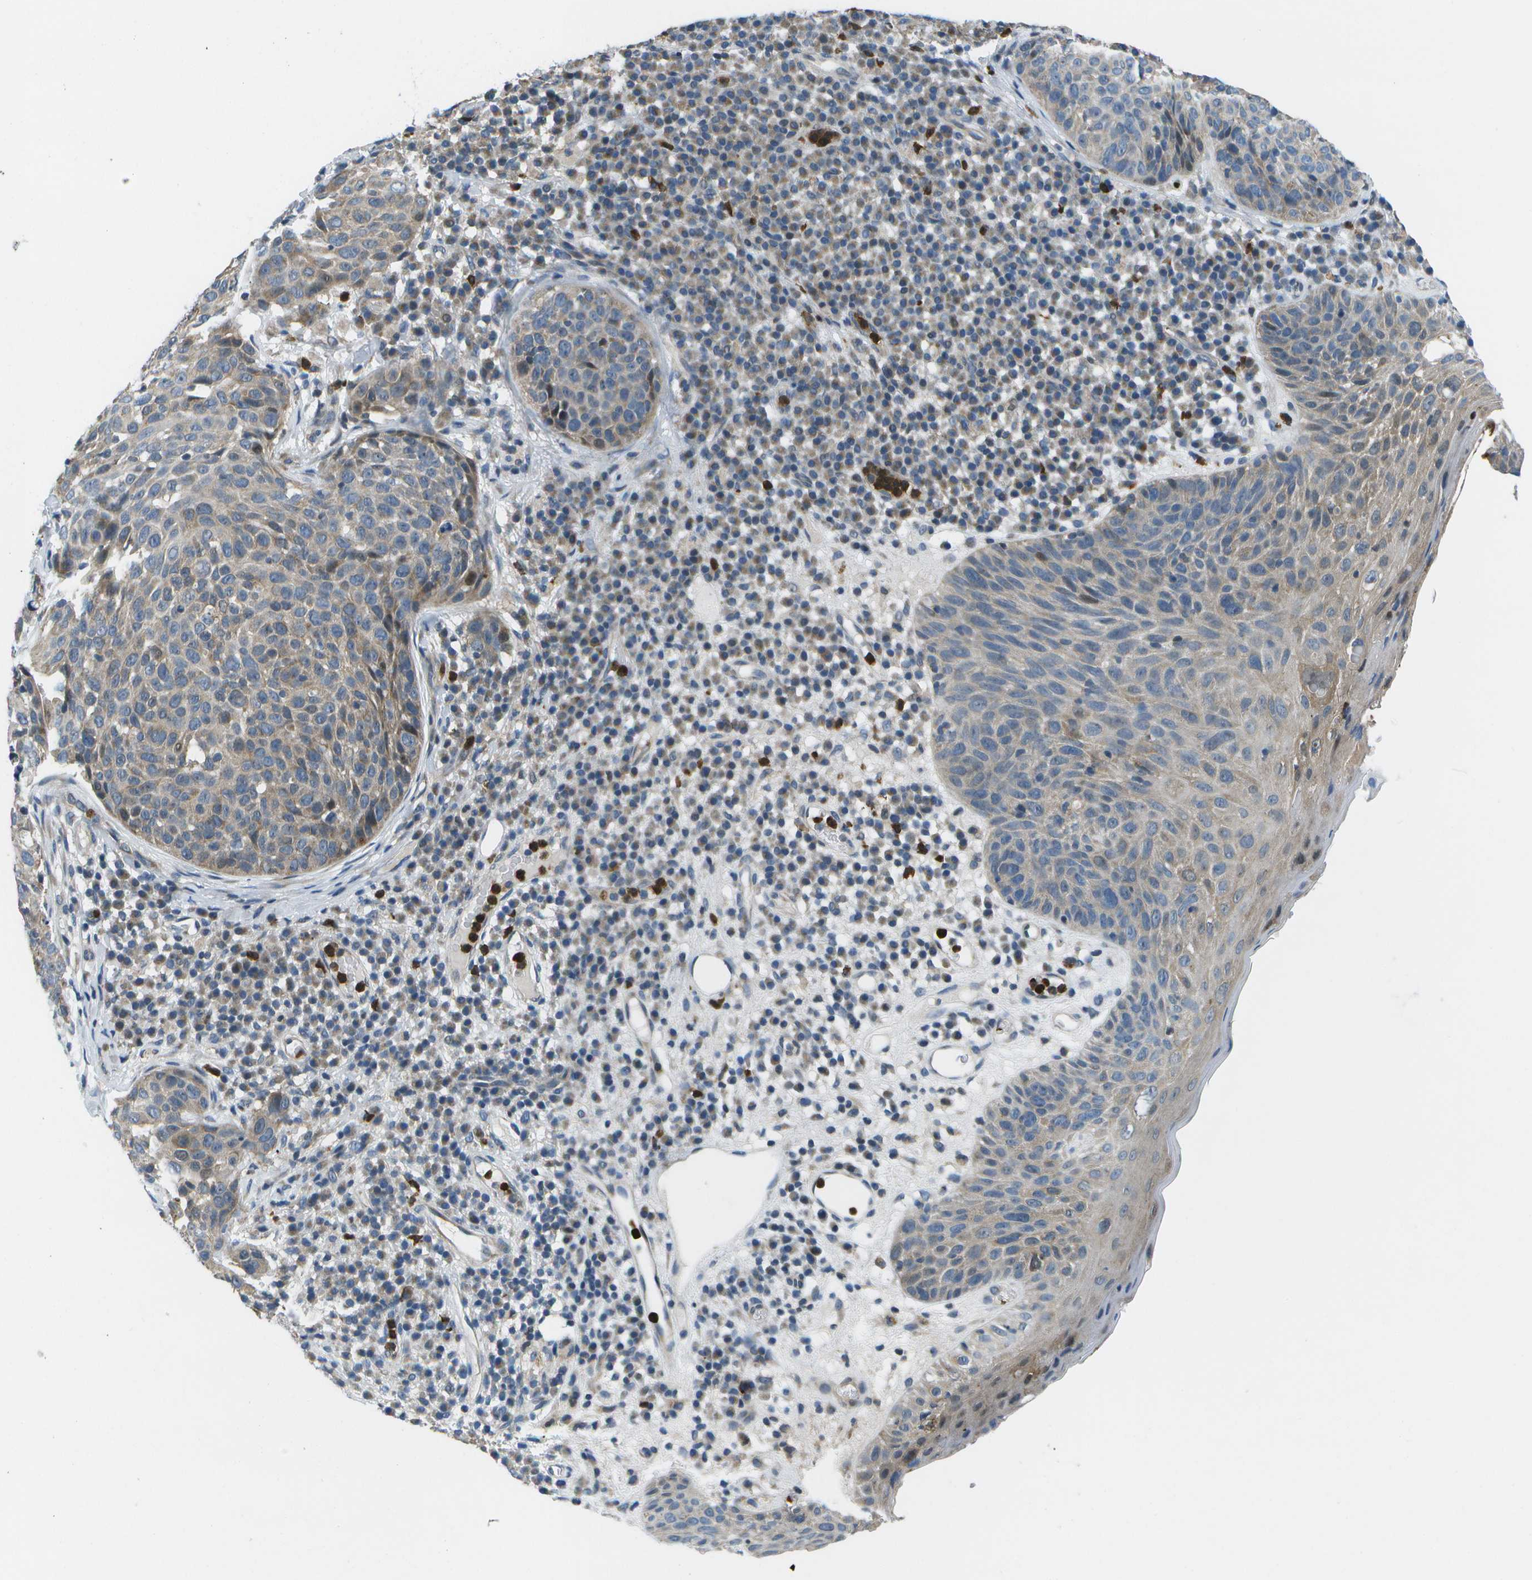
{"staining": {"intensity": "weak", "quantity": "25%-75%", "location": "cytoplasmic/membranous"}, "tissue": "skin cancer", "cell_type": "Tumor cells", "image_type": "cancer", "snomed": [{"axis": "morphology", "description": "Squamous cell carcinoma in situ, NOS"}, {"axis": "morphology", "description": "Squamous cell carcinoma, NOS"}, {"axis": "topography", "description": "Skin"}], "caption": "A low amount of weak cytoplasmic/membranous staining is present in approximately 25%-75% of tumor cells in skin squamous cell carcinoma in situ tissue.", "gene": "GALNT15", "patient": {"sex": "male", "age": 93}}